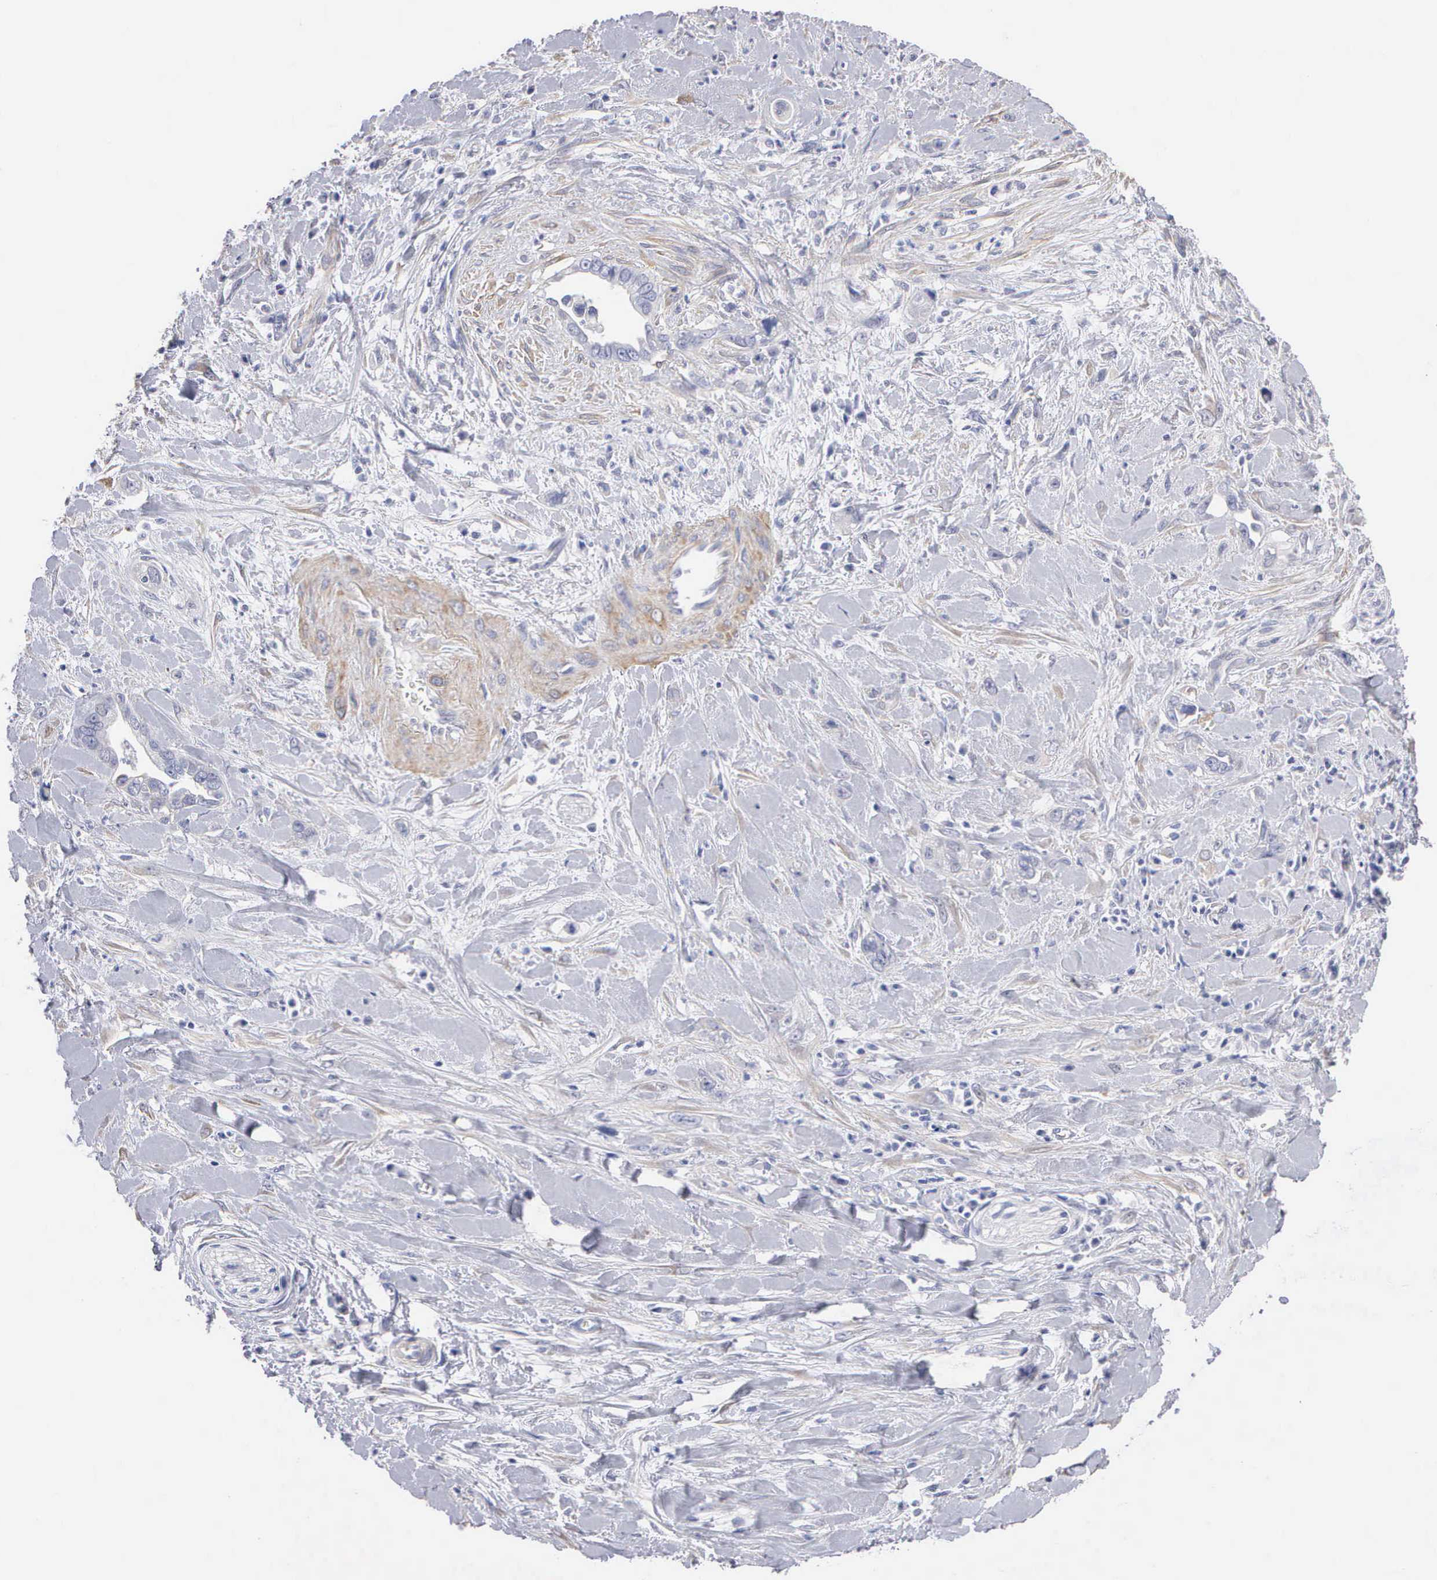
{"staining": {"intensity": "negative", "quantity": "none", "location": "none"}, "tissue": "pancreatic cancer", "cell_type": "Tumor cells", "image_type": "cancer", "snomed": [{"axis": "morphology", "description": "Adenocarcinoma, NOS"}, {"axis": "topography", "description": "Pancreas"}], "caption": "High magnification brightfield microscopy of pancreatic cancer stained with DAB (3,3'-diaminobenzidine) (brown) and counterstained with hematoxylin (blue): tumor cells show no significant staining. Nuclei are stained in blue.", "gene": "ELFN2", "patient": {"sex": "male", "age": 69}}